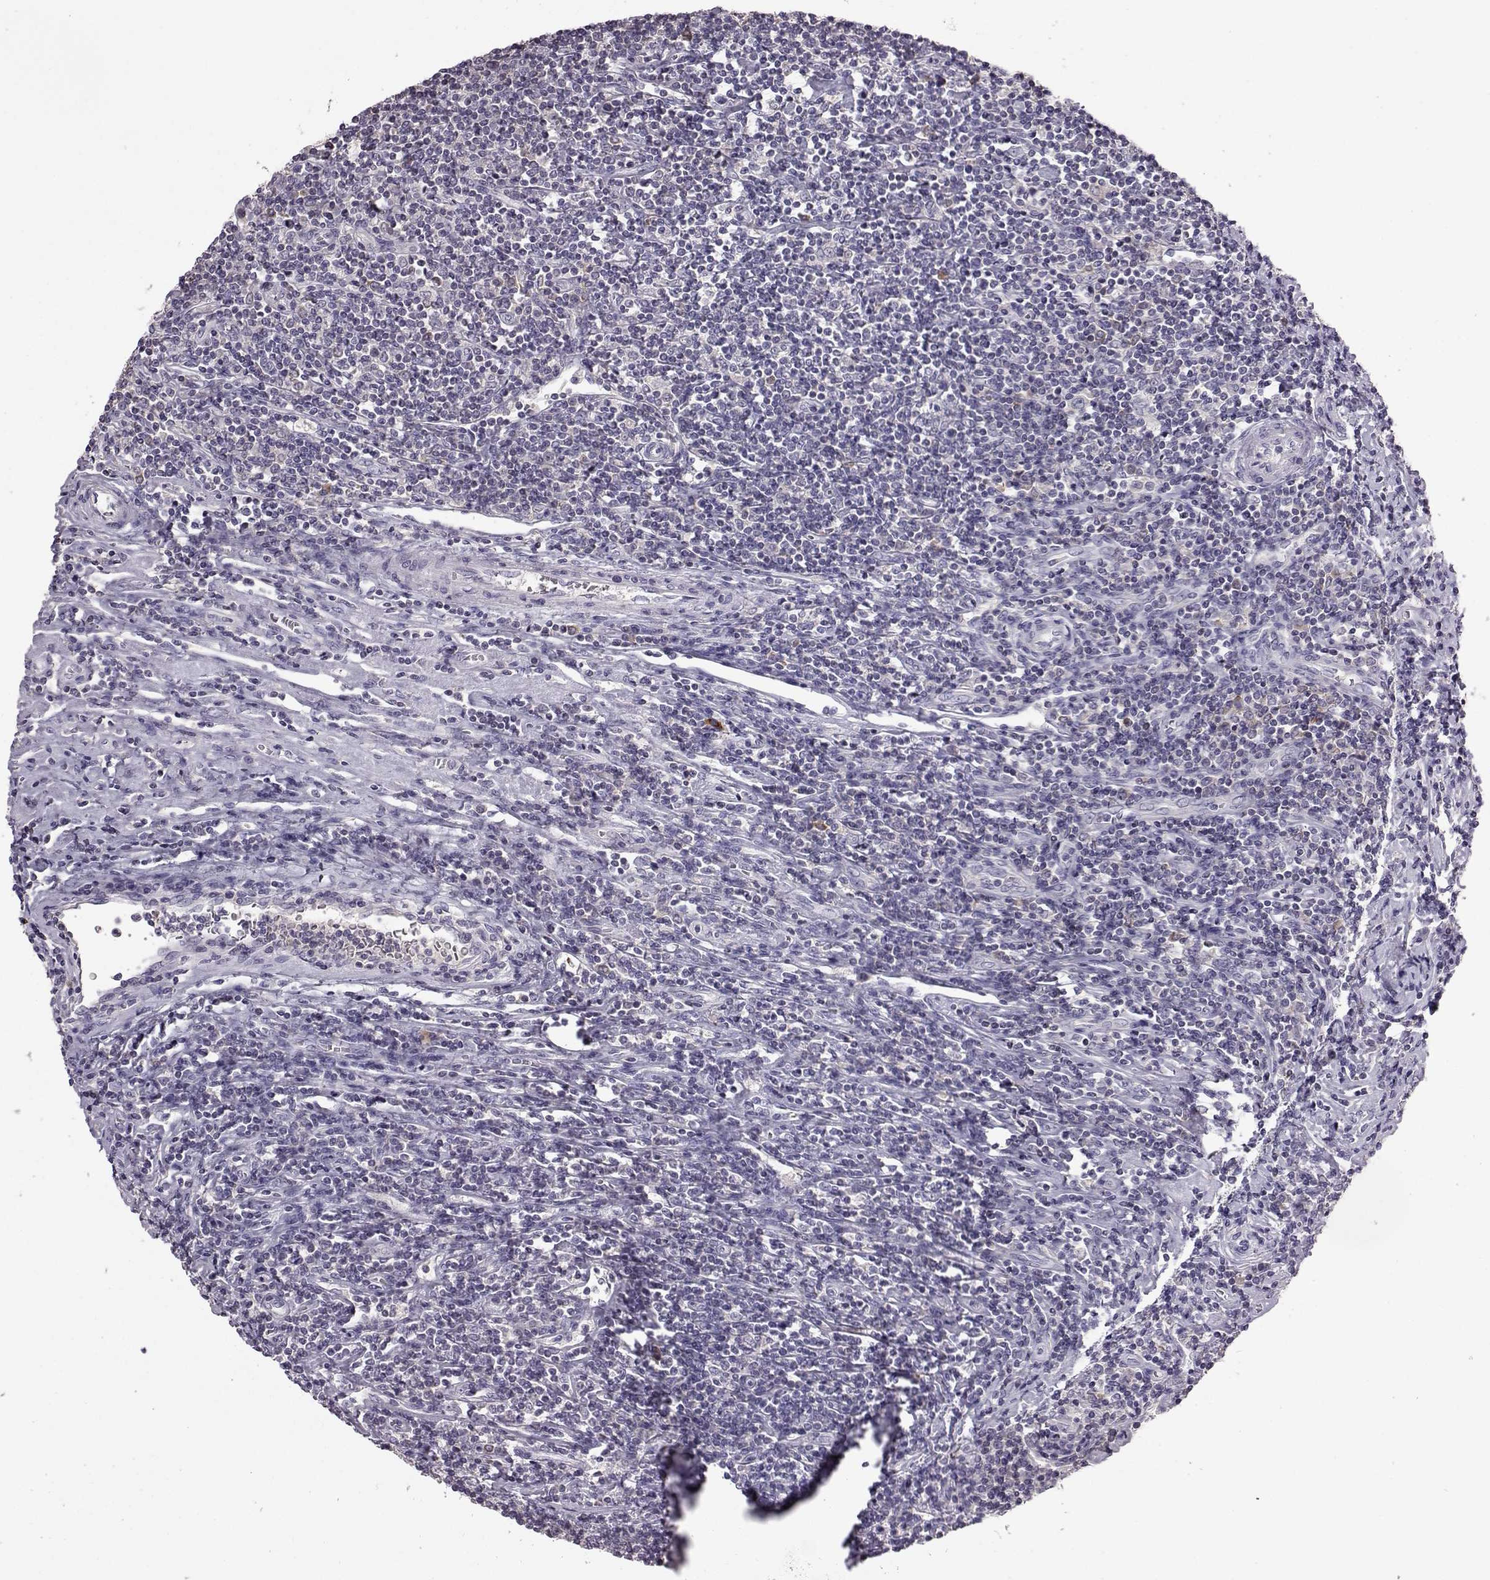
{"staining": {"intensity": "negative", "quantity": "none", "location": "none"}, "tissue": "lymphoma", "cell_type": "Tumor cells", "image_type": "cancer", "snomed": [{"axis": "morphology", "description": "Hodgkin's disease, NOS"}, {"axis": "topography", "description": "Lymph node"}], "caption": "Micrograph shows no significant protein positivity in tumor cells of Hodgkin's disease.", "gene": "ADGRG2", "patient": {"sex": "male", "age": 40}}